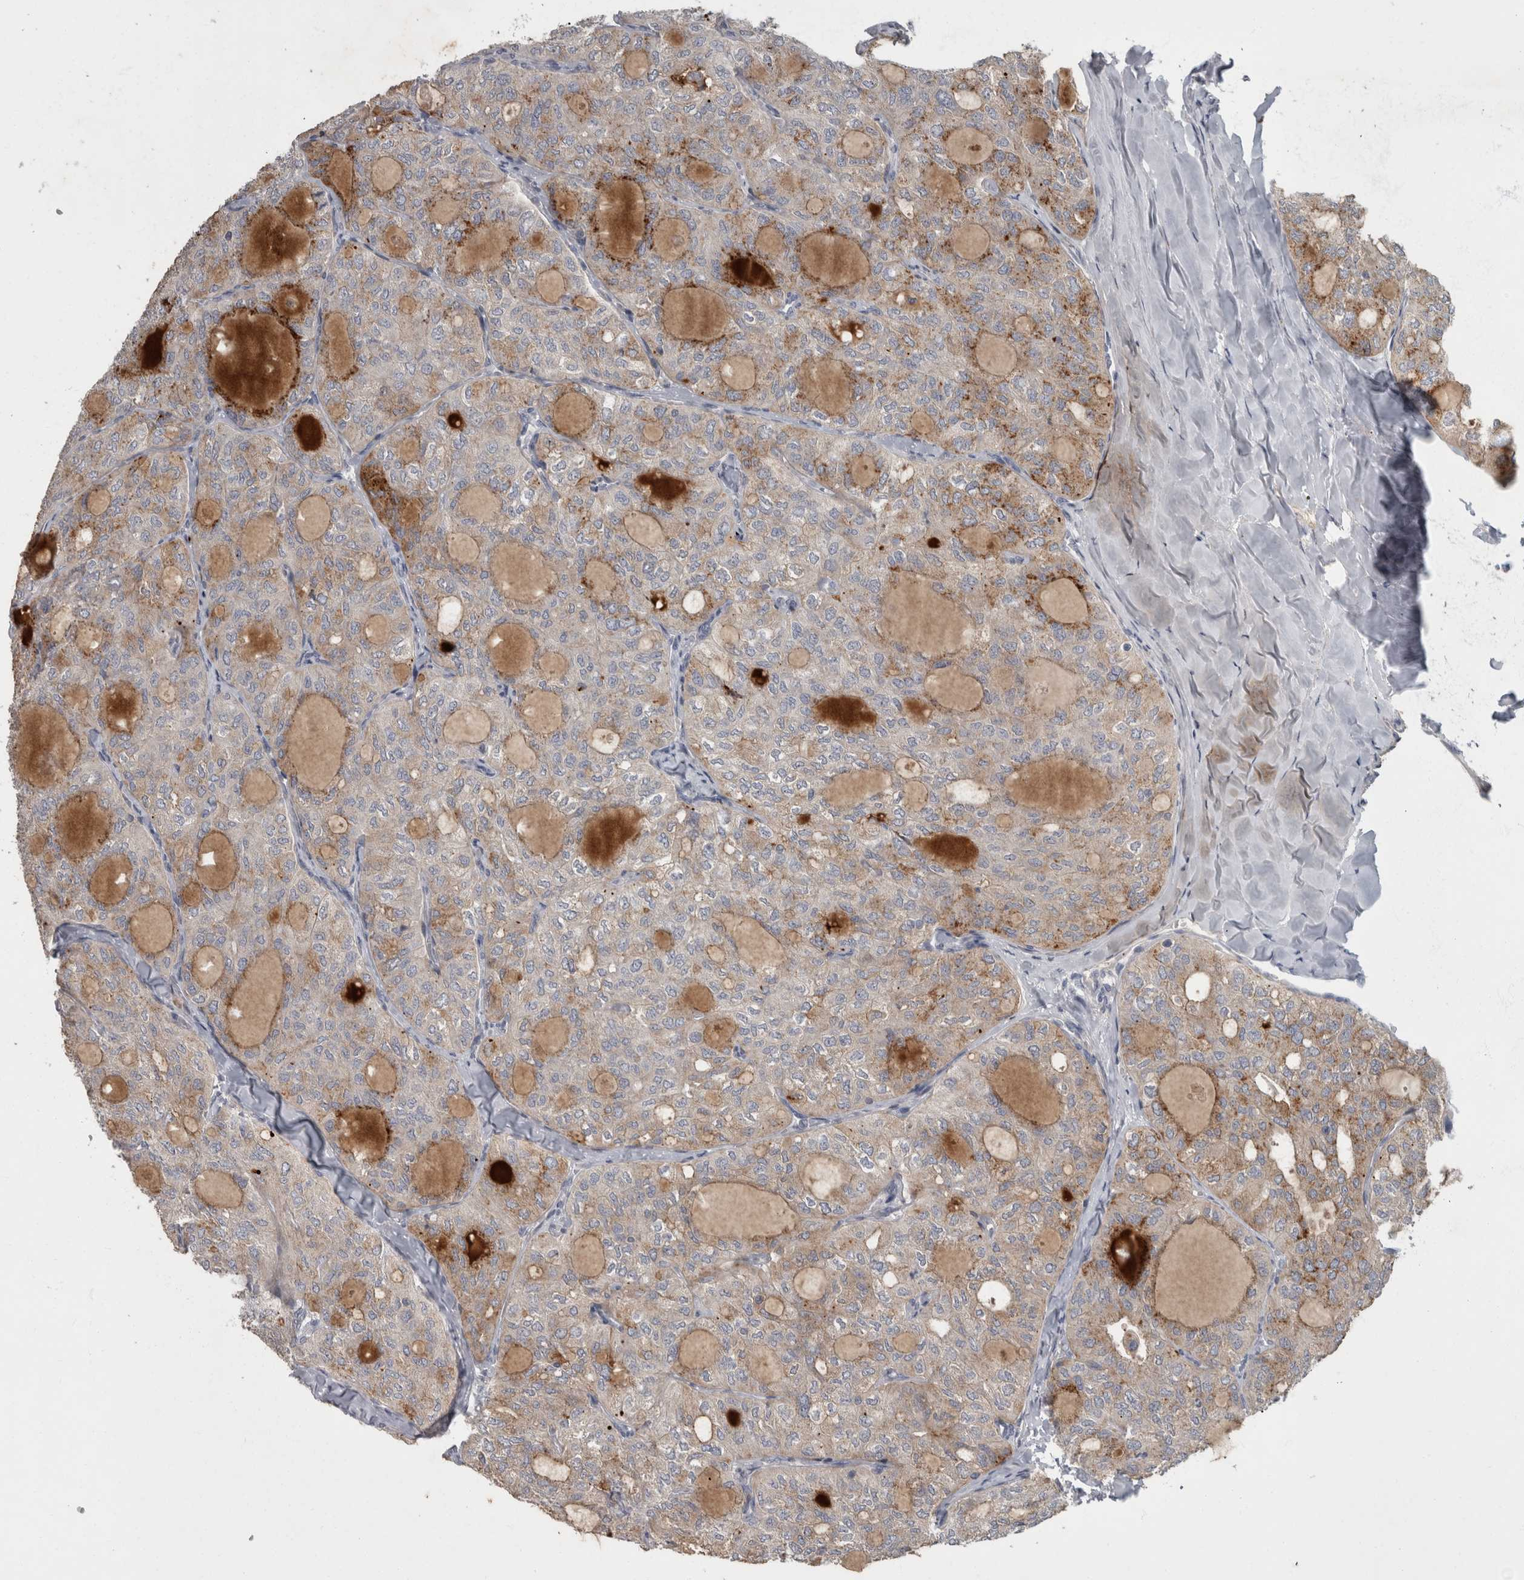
{"staining": {"intensity": "moderate", "quantity": "<25%", "location": "cytoplasmic/membranous"}, "tissue": "thyroid cancer", "cell_type": "Tumor cells", "image_type": "cancer", "snomed": [{"axis": "morphology", "description": "Follicular adenoma carcinoma, NOS"}, {"axis": "topography", "description": "Thyroid gland"}], "caption": "This is a photomicrograph of IHC staining of follicular adenoma carcinoma (thyroid), which shows moderate staining in the cytoplasmic/membranous of tumor cells.", "gene": "CDC42BPG", "patient": {"sex": "male", "age": 75}}